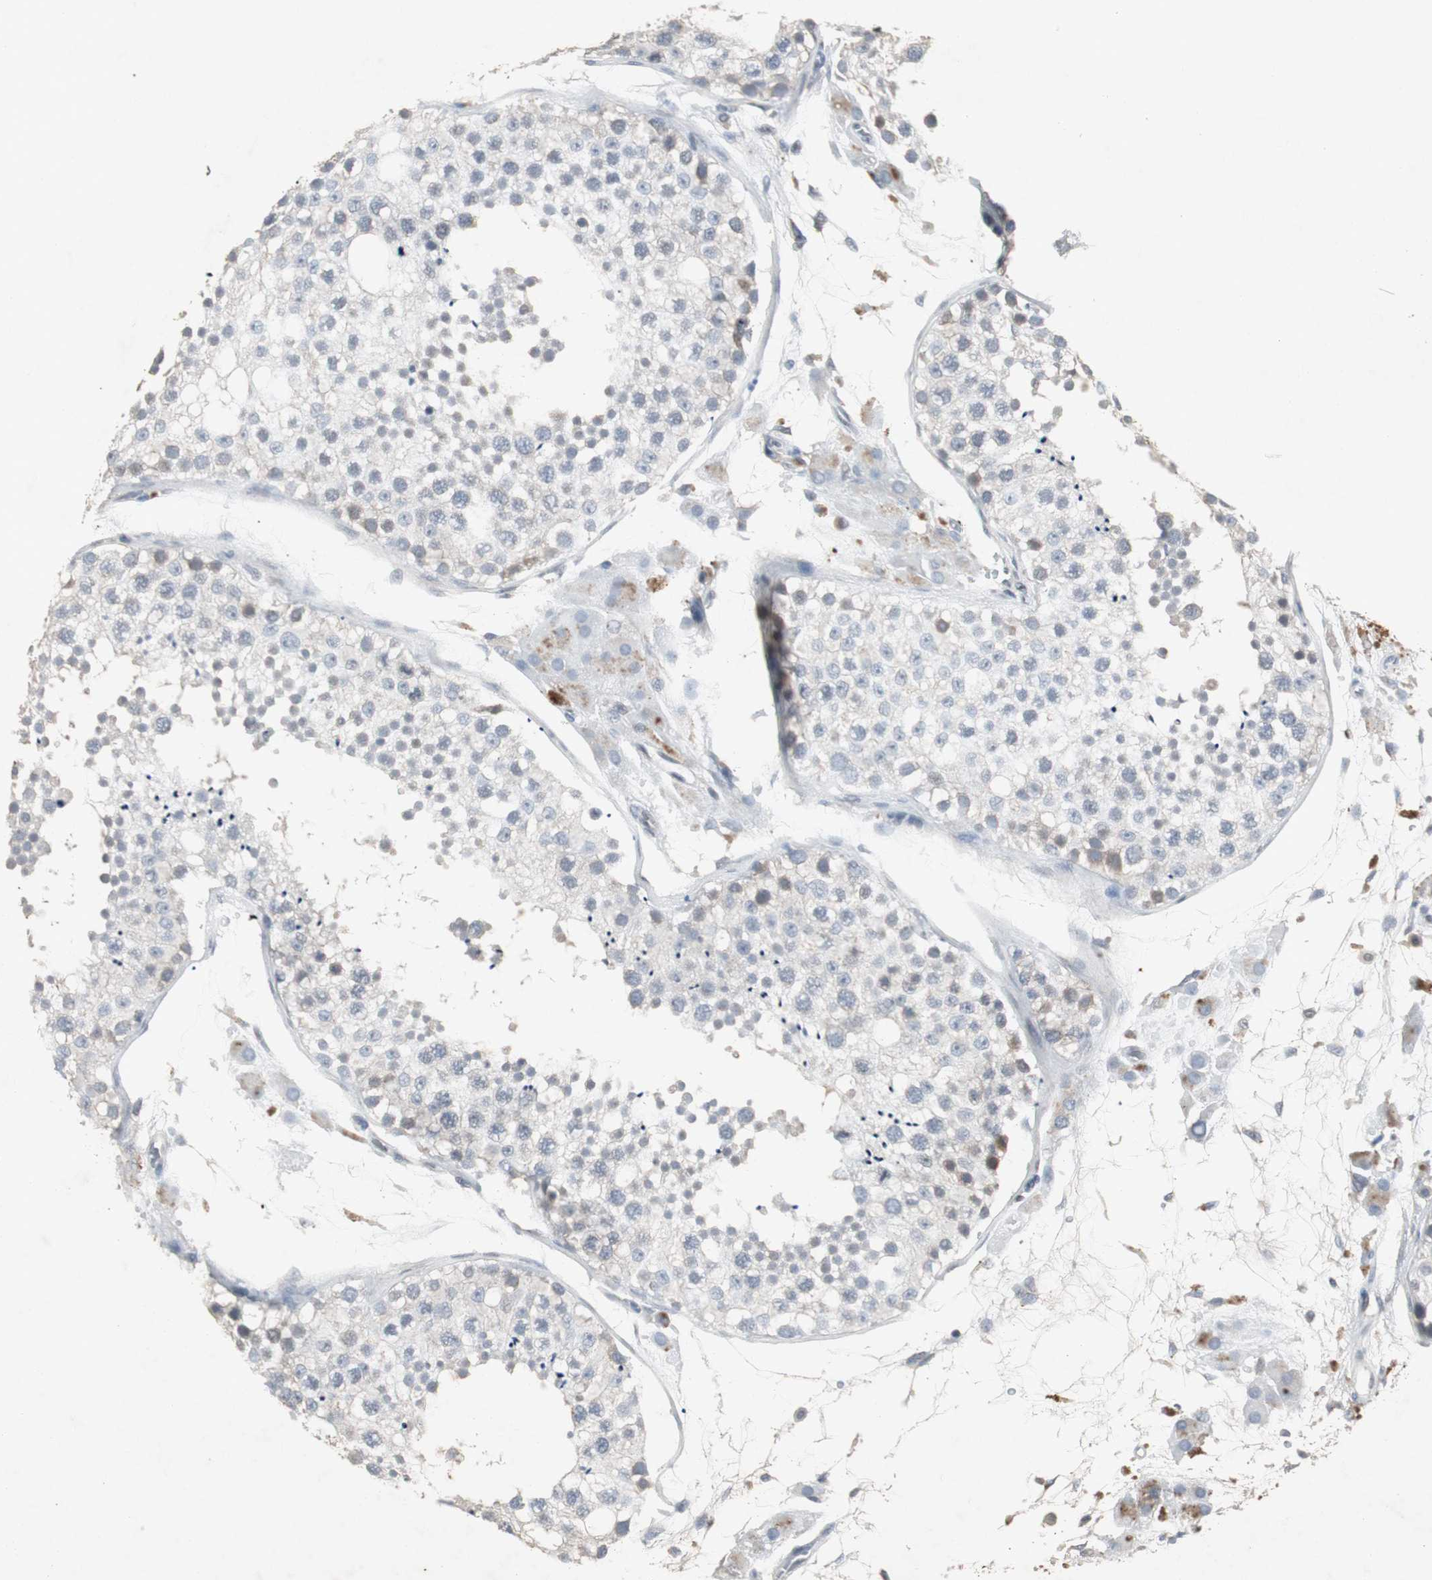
{"staining": {"intensity": "negative", "quantity": "none", "location": "none"}, "tissue": "testis", "cell_type": "Cells in seminiferous ducts", "image_type": "normal", "snomed": [{"axis": "morphology", "description": "Normal tissue, NOS"}, {"axis": "topography", "description": "Testis"}], "caption": "Human testis stained for a protein using immunohistochemistry (IHC) displays no positivity in cells in seminiferous ducts.", "gene": "ZNF396", "patient": {"sex": "male", "age": 26}}